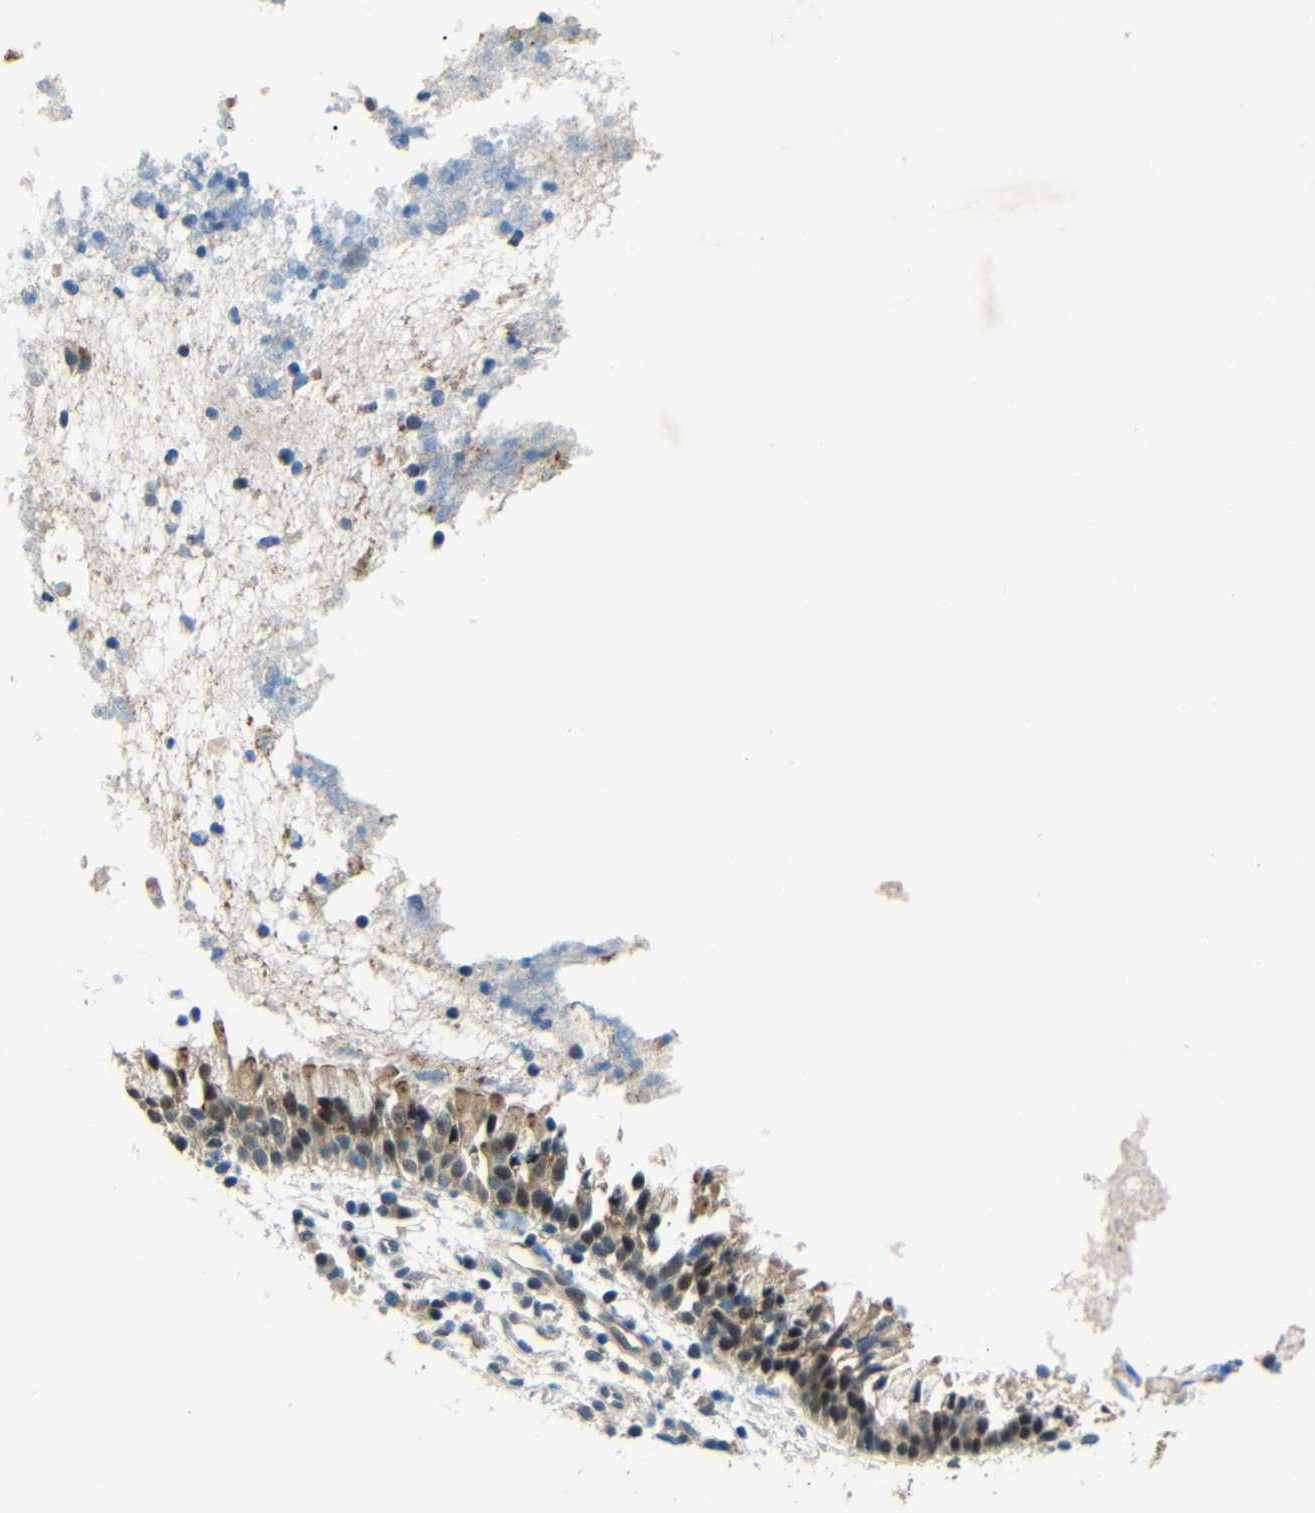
{"staining": {"intensity": "moderate", "quantity": ">75%", "location": "cytoplasmic/membranous,nuclear"}, "tissue": "nasopharynx", "cell_type": "Respiratory epithelial cells", "image_type": "normal", "snomed": [{"axis": "morphology", "description": "Normal tissue, NOS"}, {"axis": "topography", "description": "Nasopharynx"}], "caption": "Human nasopharynx stained with a protein marker exhibits moderate staining in respiratory epithelial cells.", "gene": "SYDE1", "patient": {"sex": "male", "age": 21}}